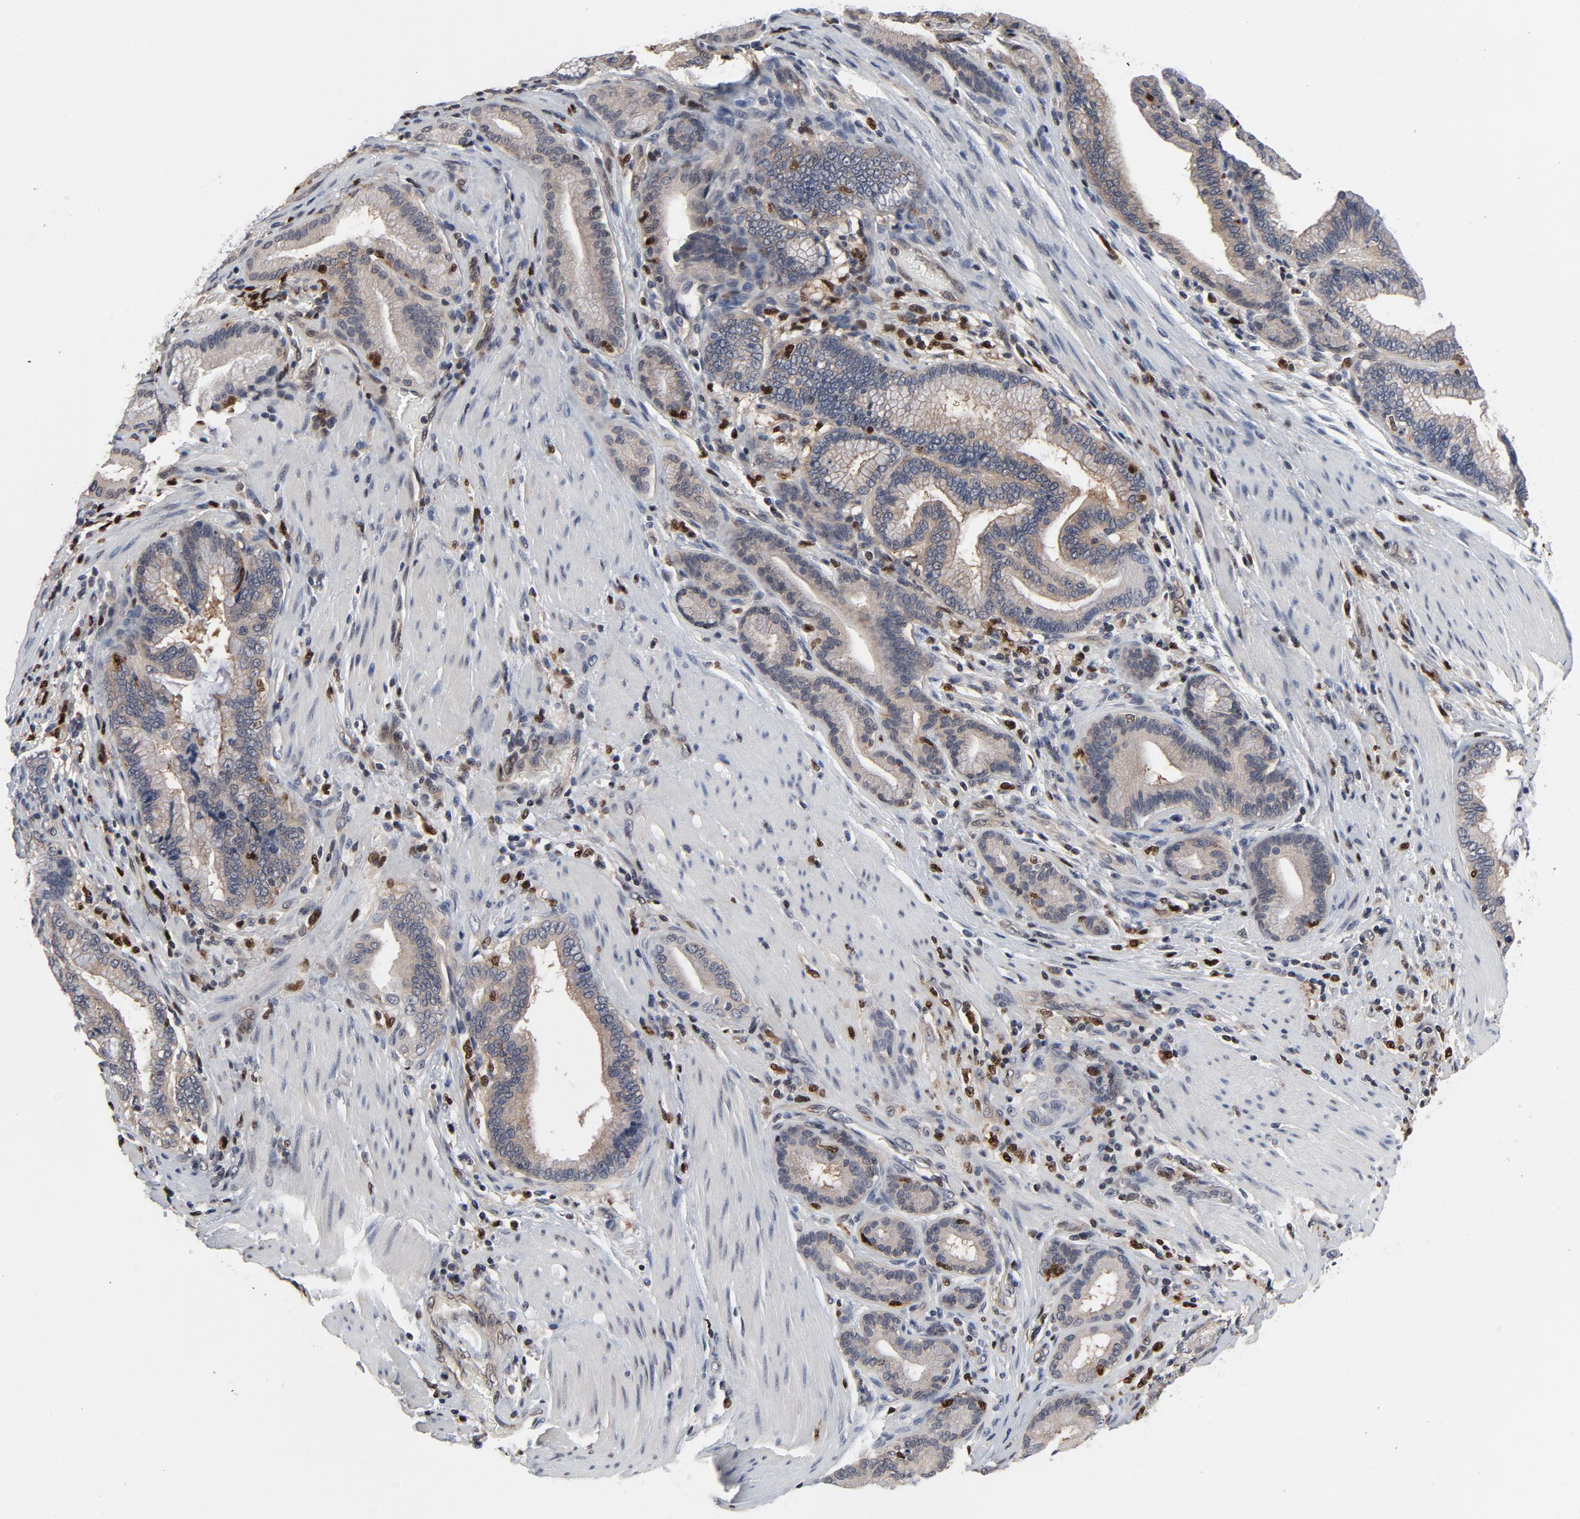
{"staining": {"intensity": "weak", "quantity": "<25%", "location": "cytoplasmic/membranous"}, "tissue": "pancreatic cancer", "cell_type": "Tumor cells", "image_type": "cancer", "snomed": [{"axis": "morphology", "description": "Adenocarcinoma, NOS"}, {"axis": "topography", "description": "Pancreas"}], "caption": "Histopathology image shows no protein staining in tumor cells of pancreatic cancer tissue.", "gene": "NFKB1", "patient": {"sex": "female", "age": 64}}